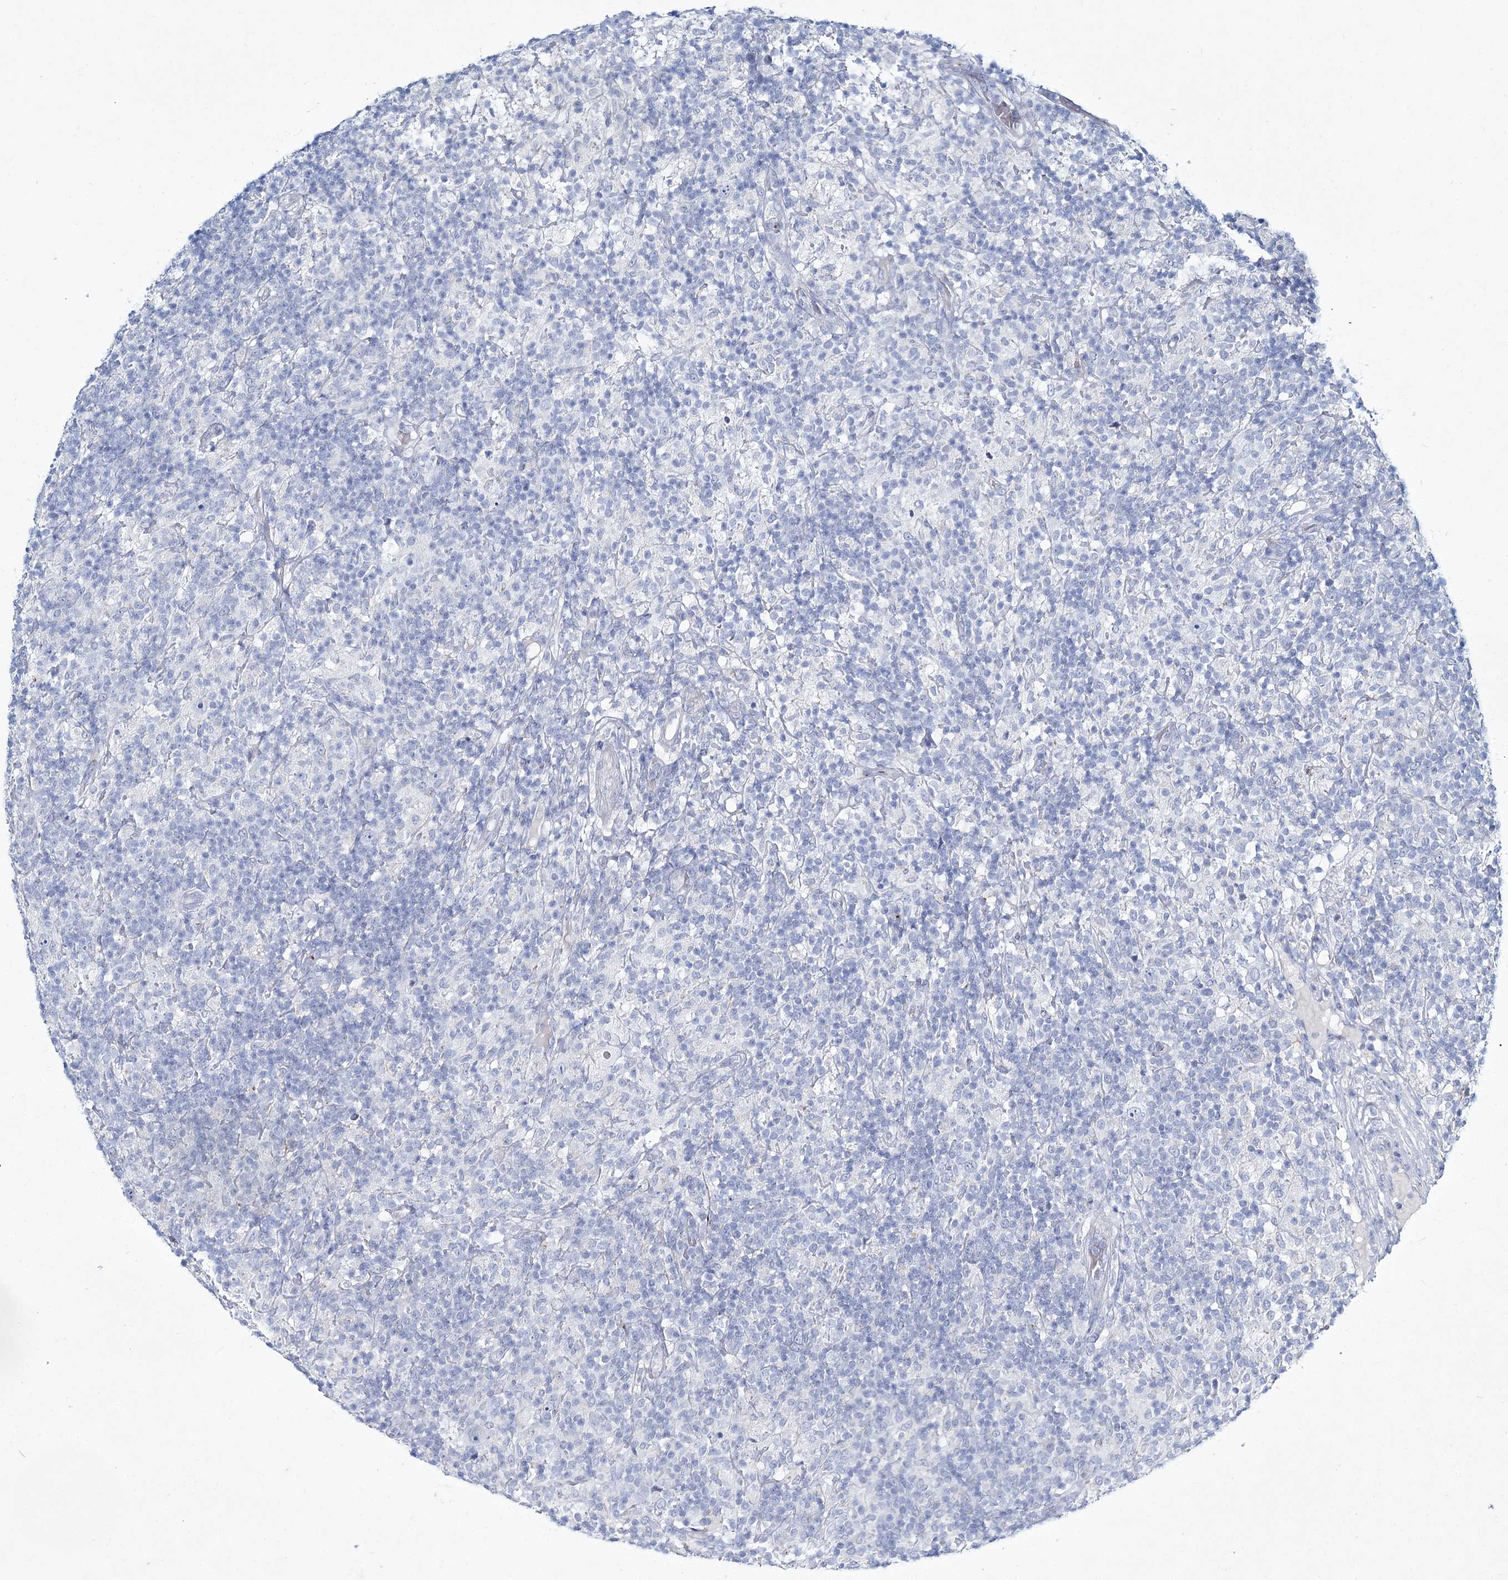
{"staining": {"intensity": "negative", "quantity": "none", "location": "none"}, "tissue": "lymphoma", "cell_type": "Tumor cells", "image_type": "cancer", "snomed": [{"axis": "morphology", "description": "Hodgkin's disease, NOS"}, {"axis": "topography", "description": "Lymph node"}], "caption": "The IHC micrograph has no significant positivity in tumor cells of lymphoma tissue.", "gene": "ADGRL1", "patient": {"sex": "male", "age": 70}}